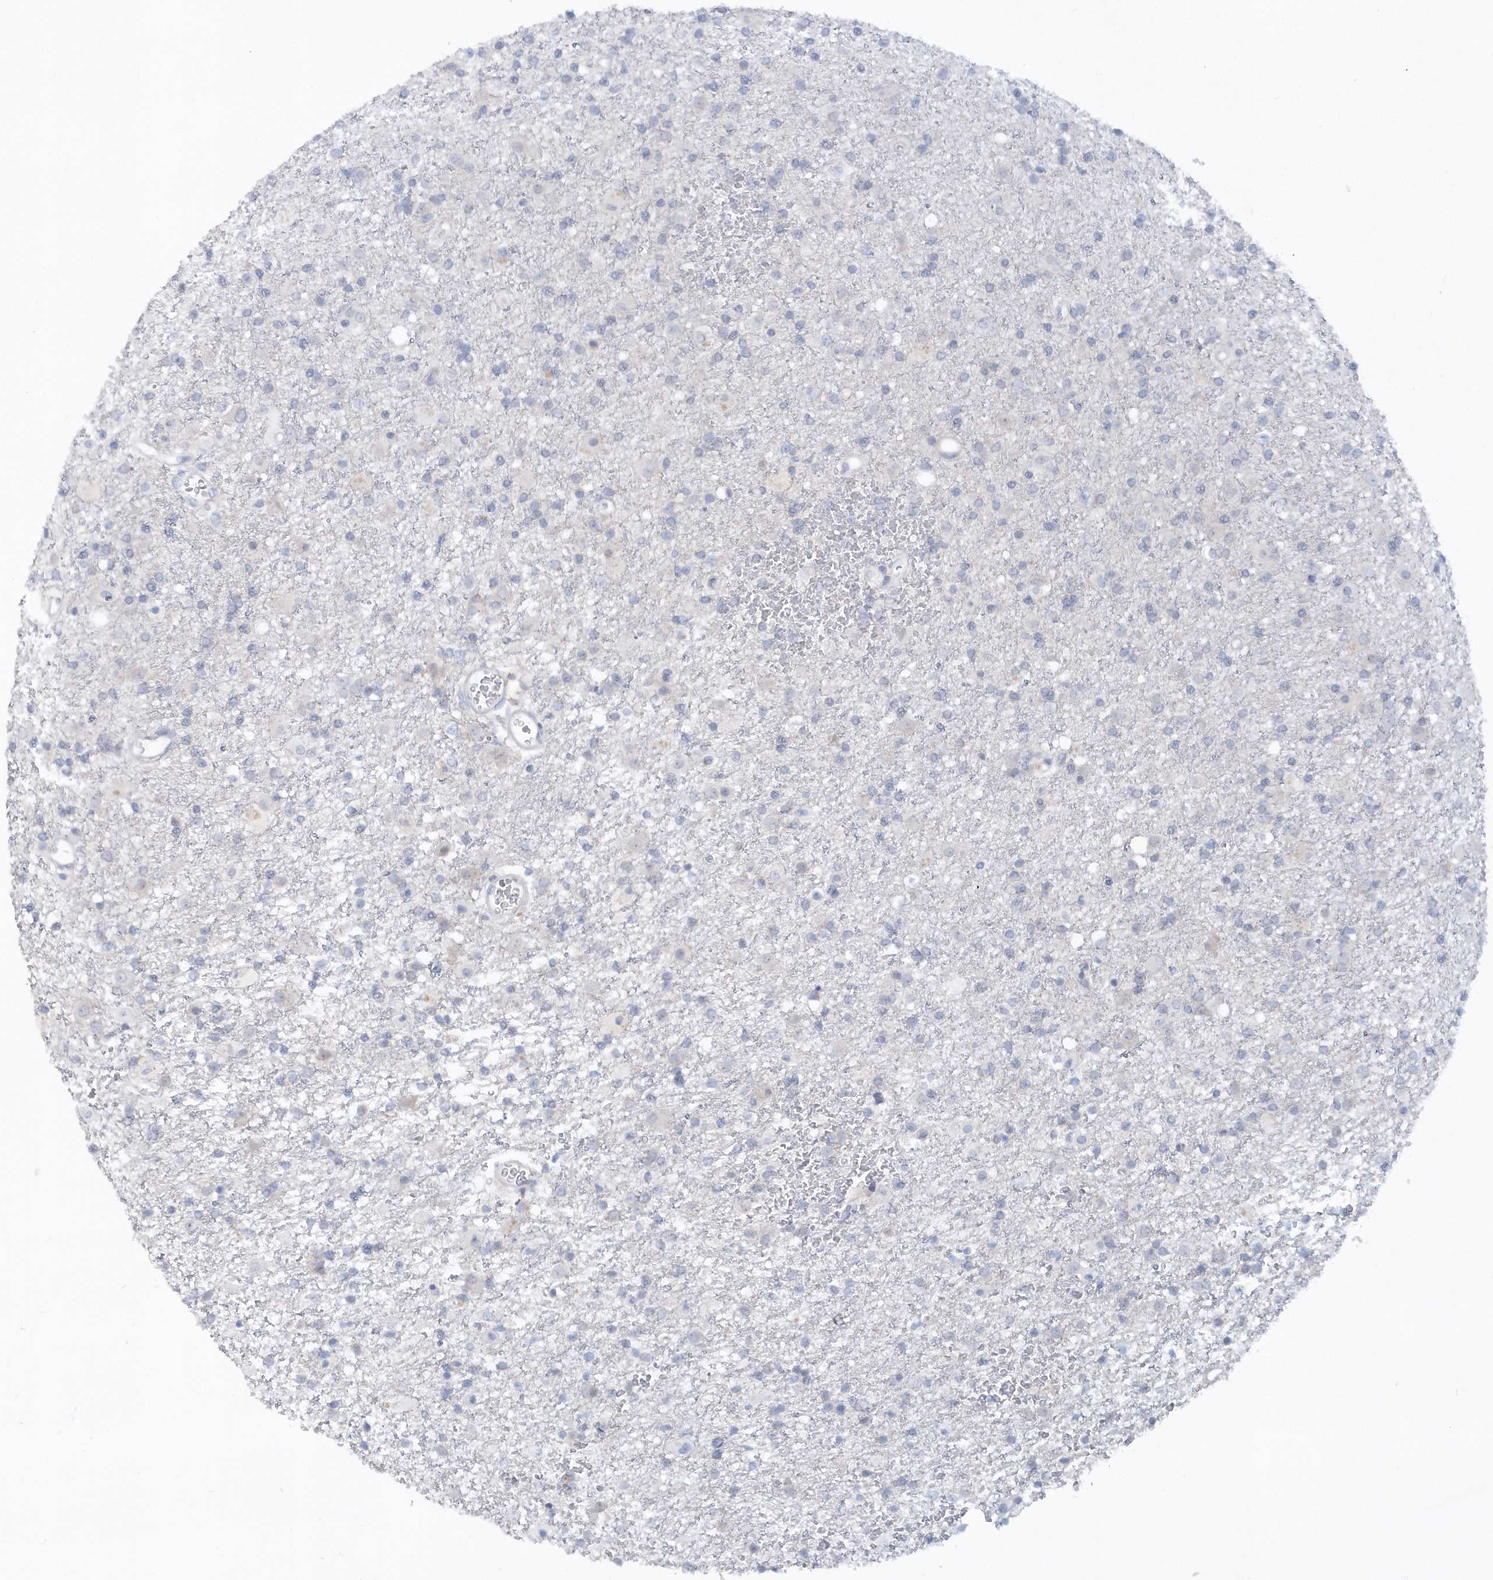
{"staining": {"intensity": "negative", "quantity": "none", "location": "none"}, "tissue": "glioma", "cell_type": "Tumor cells", "image_type": "cancer", "snomed": [{"axis": "morphology", "description": "Glioma, malignant, Low grade"}, {"axis": "topography", "description": "Brain"}], "caption": "Immunohistochemistry image of neoplastic tissue: glioma stained with DAB (3,3'-diaminobenzidine) exhibits no significant protein positivity in tumor cells.", "gene": "RPE", "patient": {"sex": "male", "age": 65}}